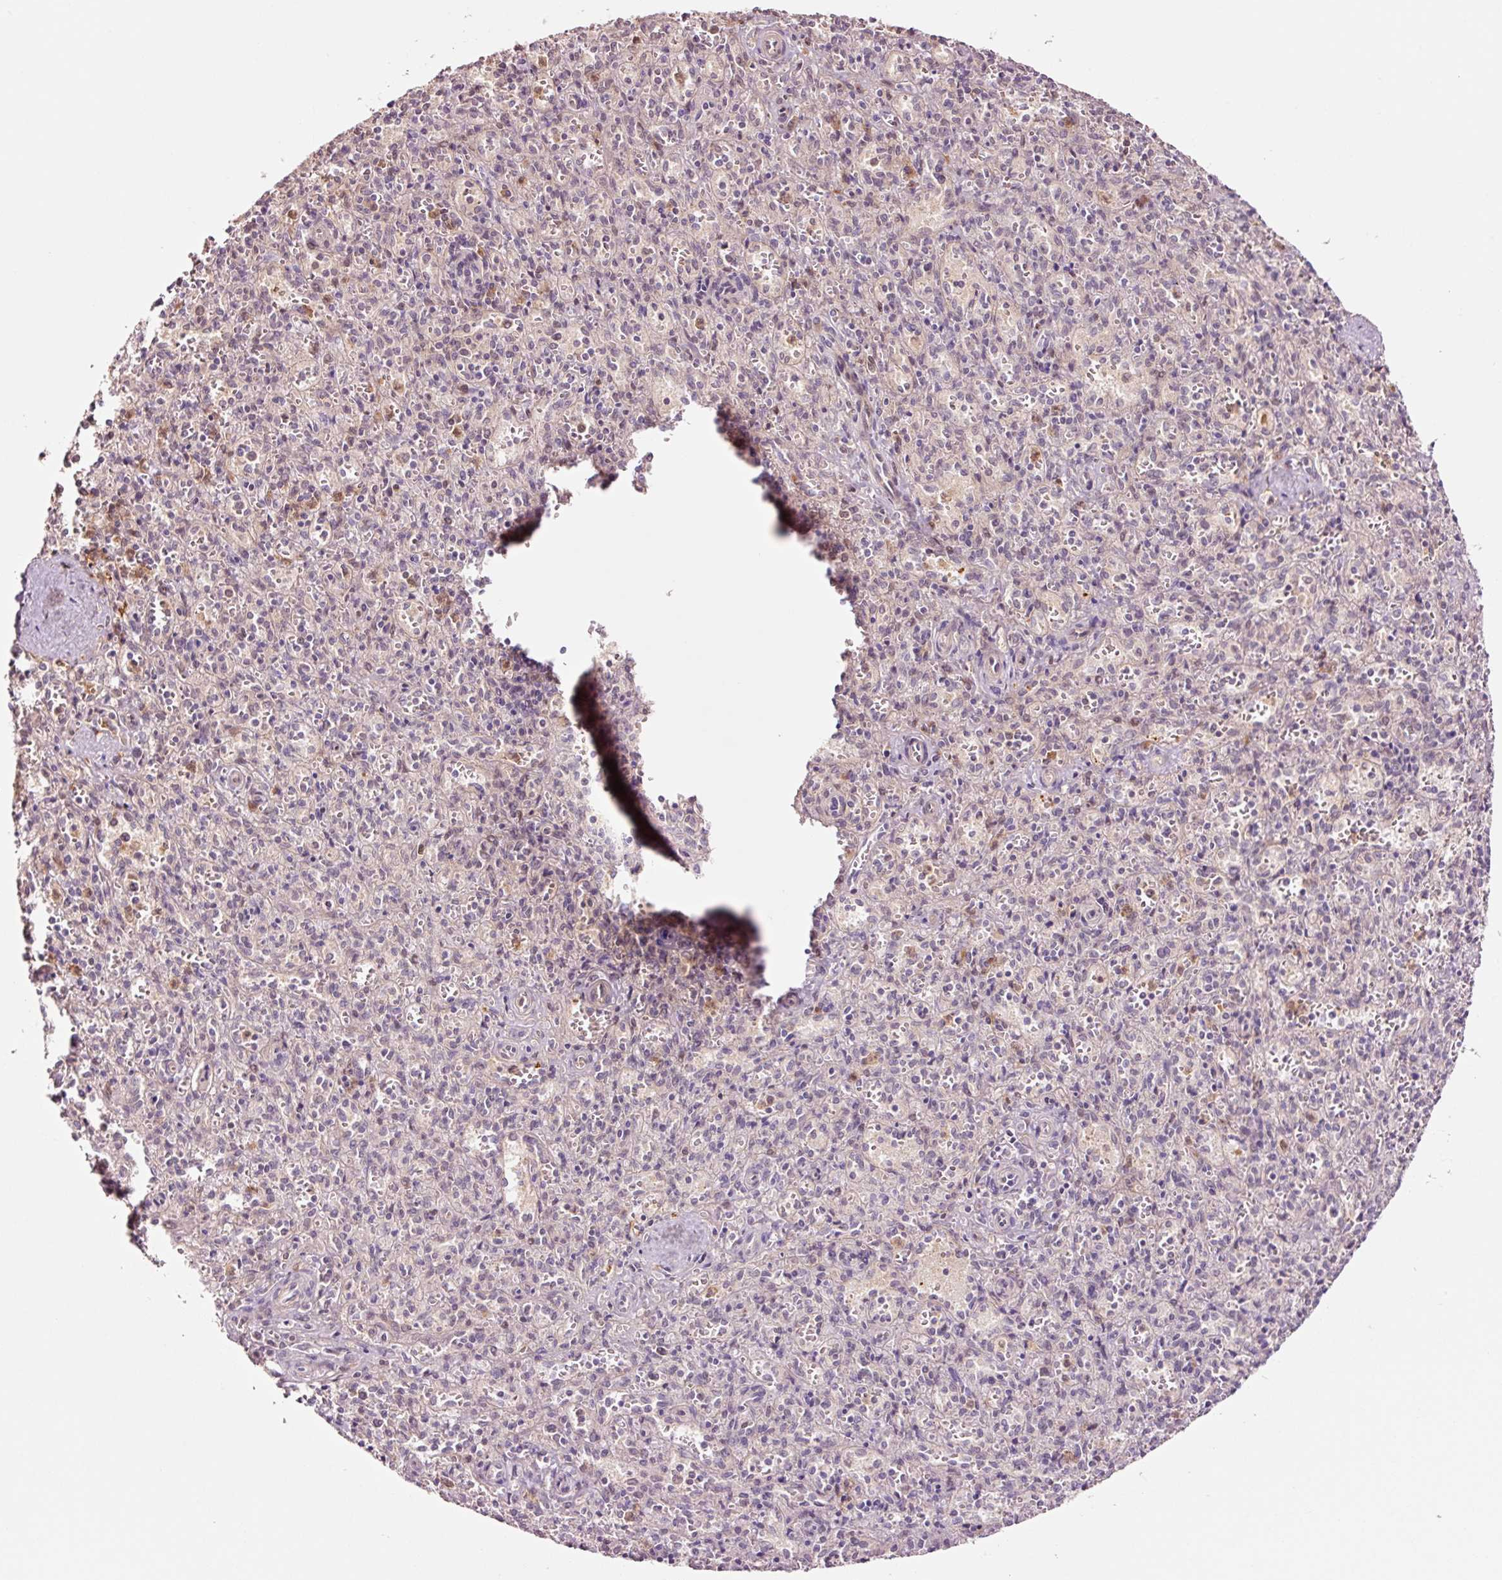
{"staining": {"intensity": "moderate", "quantity": "25%-75%", "location": "cytoplasmic/membranous,nuclear"}, "tissue": "spleen", "cell_type": "Cells in red pulp", "image_type": "normal", "snomed": [{"axis": "morphology", "description": "Normal tissue, NOS"}, {"axis": "topography", "description": "Spleen"}], "caption": "Protein staining demonstrates moderate cytoplasmic/membranous,nuclear staining in about 25%-75% of cells in red pulp in normal spleen. (IHC, brightfield microscopy, high magnification).", "gene": "FBXL14", "patient": {"sex": "female", "age": 26}}